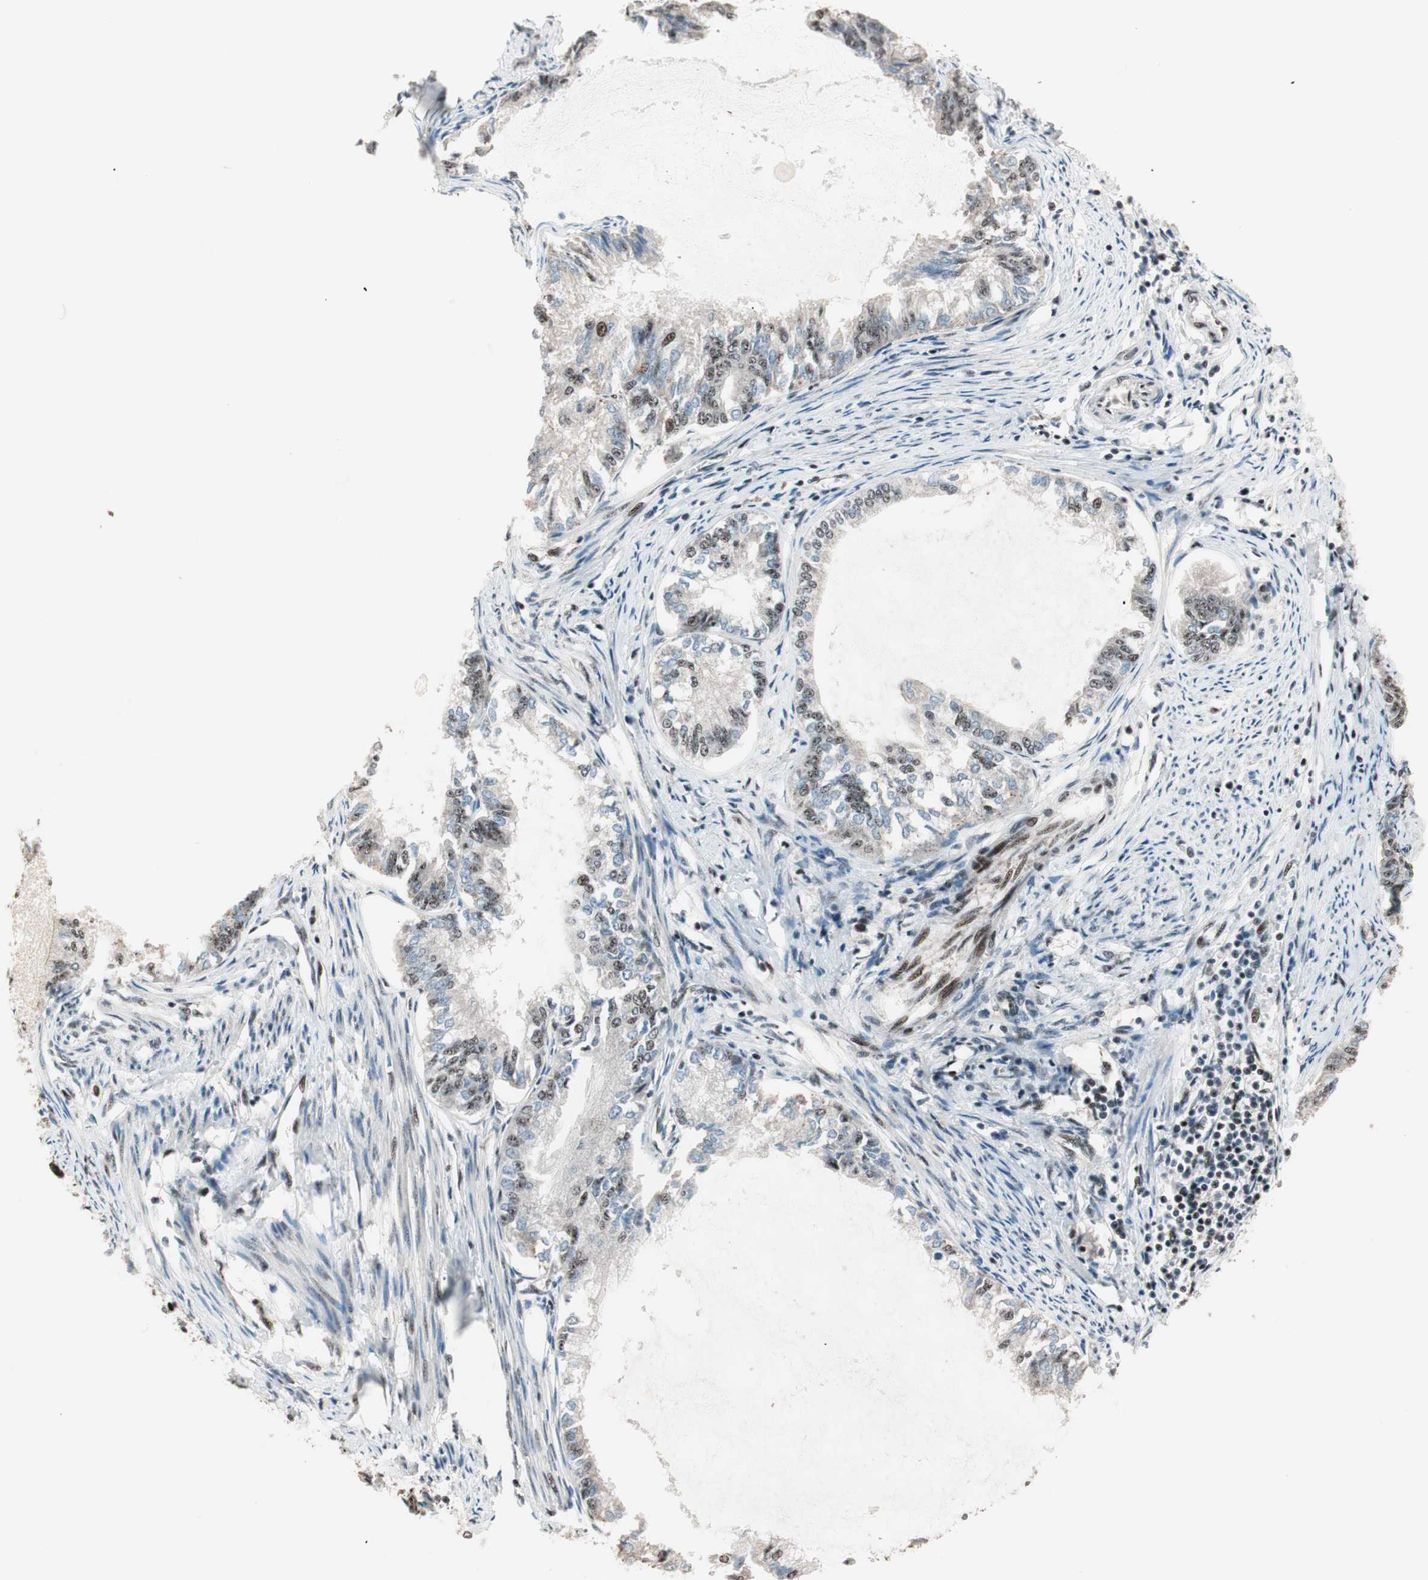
{"staining": {"intensity": "moderate", "quantity": "25%-75%", "location": "nuclear"}, "tissue": "endometrial cancer", "cell_type": "Tumor cells", "image_type": "cancer", "snomed": [{"axis": "morphology", "description": "Adenocarcinoma, NOS"}, {"axis": "topography", "description": "Endometrium"}], "caption": "Moderate nuclear protein staining is identified in approximately 25%-75% of tumor cells in endometrial cancer.", "gene": "NR5A2", "patient": {"sex": "female", "age": 86}}